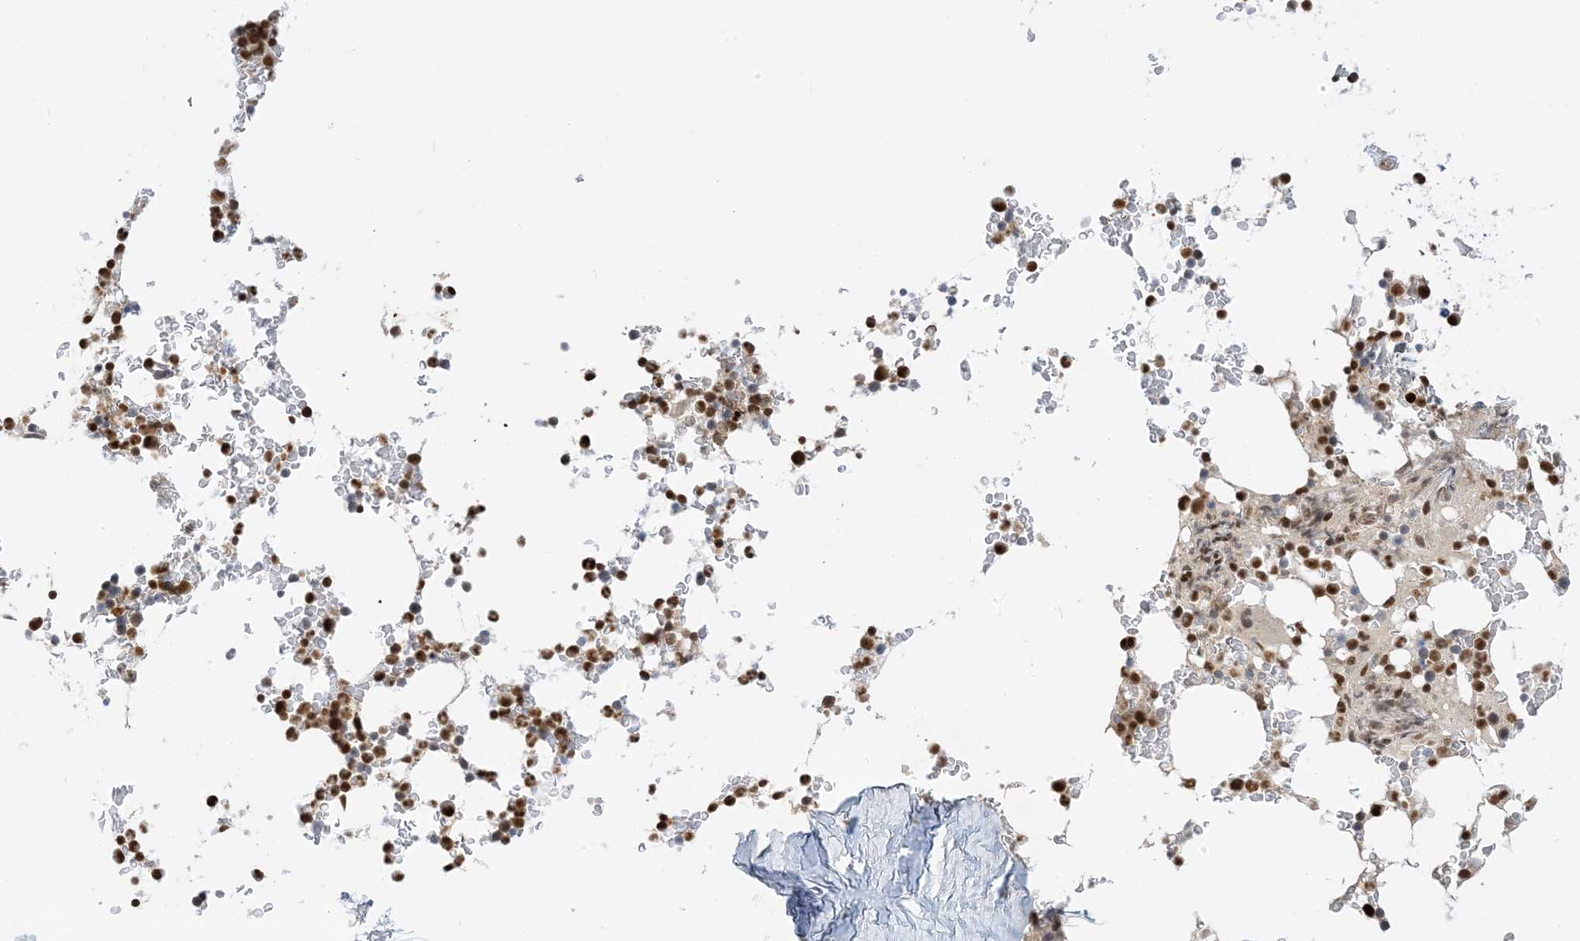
{"staining": {"intensity": "moderate", "quantity": ">75%", "location": "nuclear"}, "tissue": "bone marrow", "cell_type": "Hematopoietic cells", "image_type": "normal", "snomed": [{"axis": "morphology", "description": "Normal tissue, NOS"}, {"axis": "topography", "description": "Bone marrow"}], "caption": "Hematopoietic cells show moderate nuclear positivity in approximately >75% of cells in benign bone marrow.", "gene": "ZNF740", "patient": {"sex": "male", "age": 58}}